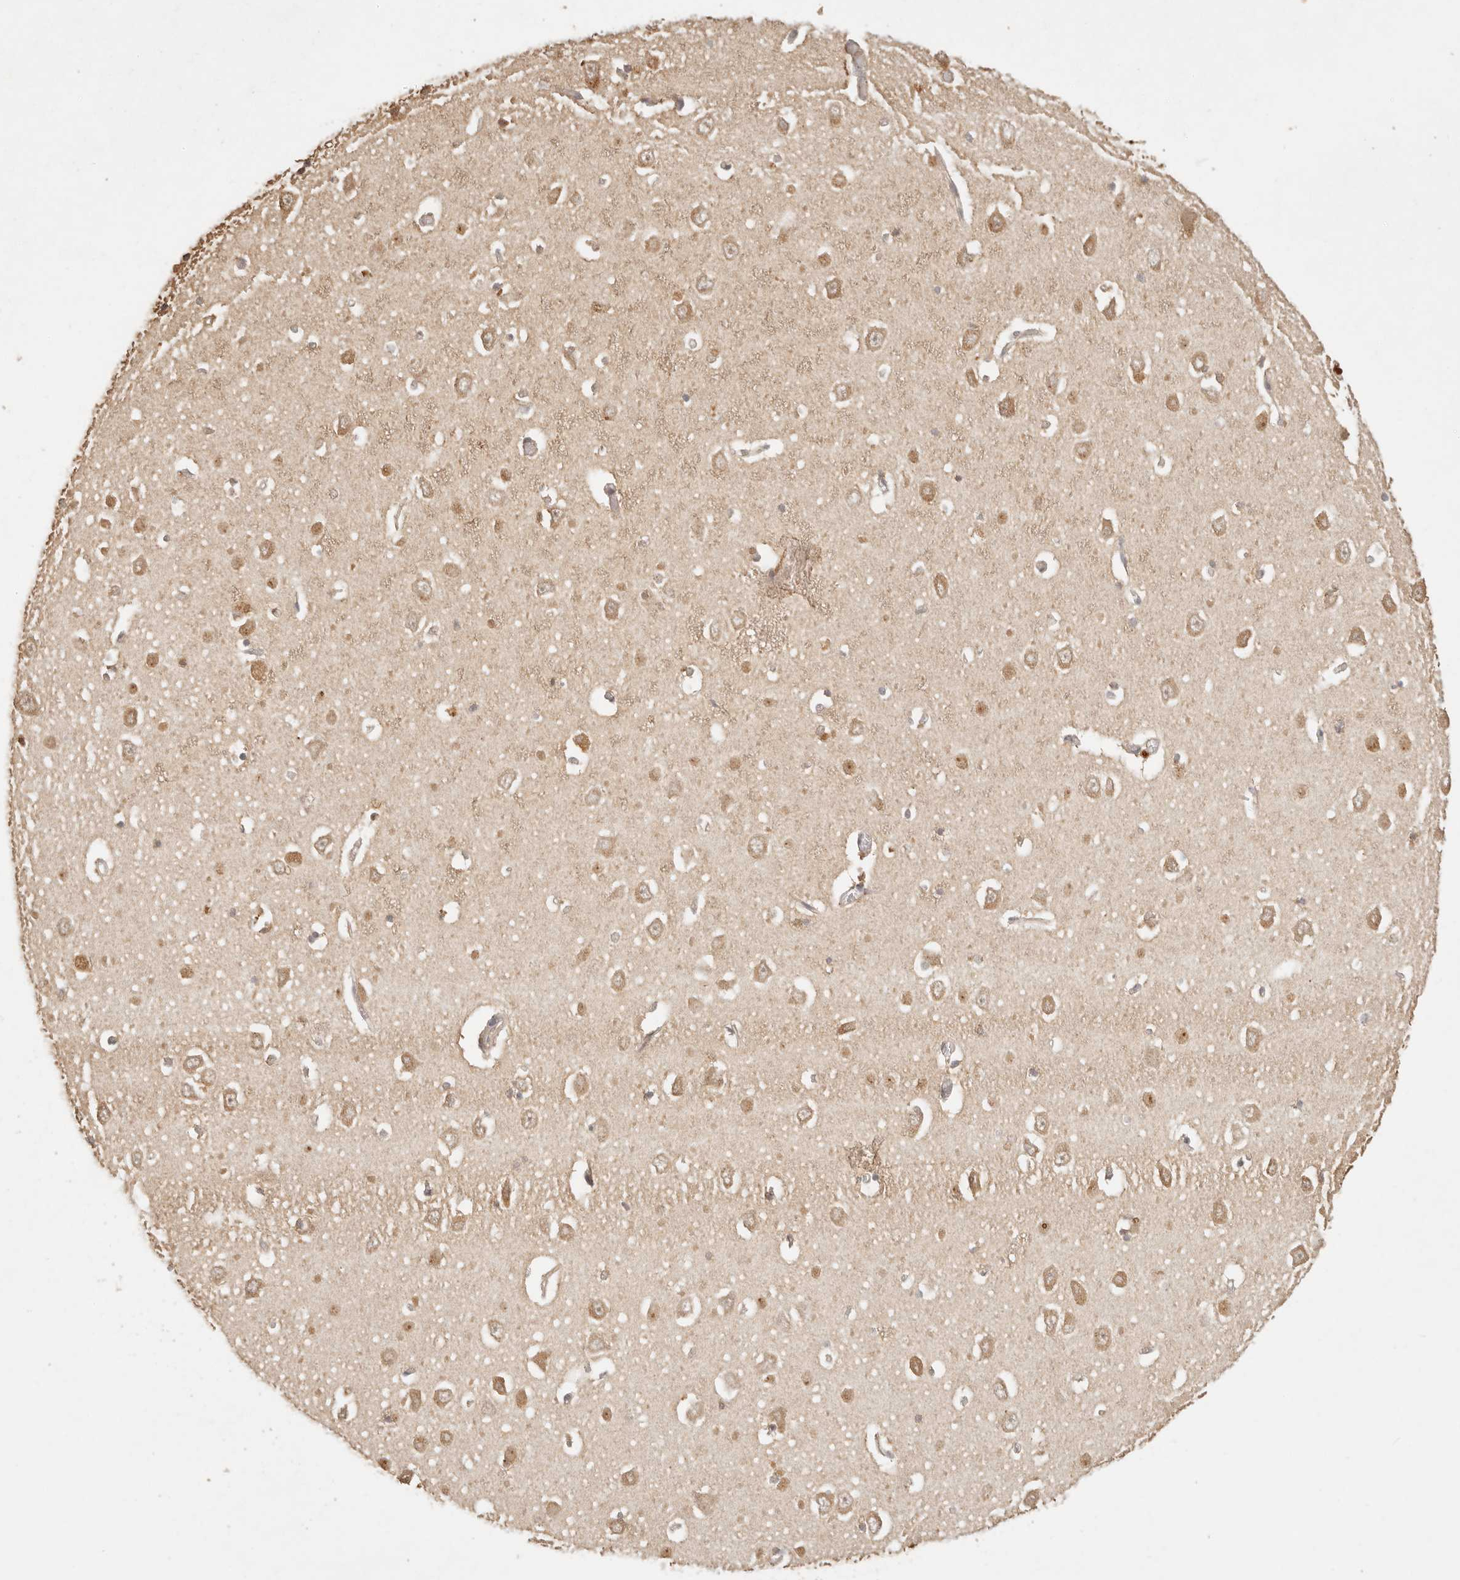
{"staining": {"intensity": "moderate", "quantity": ">75%", "location": "cytoplasmic/membranous,nuclear"}, "tissue": "hippocampus", "cell_type": "Glial cells", "image_type": "normal", "snomed": [{"axis": "morphology", "description": "Normal tissue, NOS"}, {"axis": "topography", "description": "Hippocampus"}], "caption": "Approximately >75% of glial cells in unremarkable human hippocampus display moderate cytoplasmic/membranous,nuclear protein positivity as visualized by brown immunohistochemical staining.", "gene": "INTS11", "patient": {"sex": "male", "age": 70}}